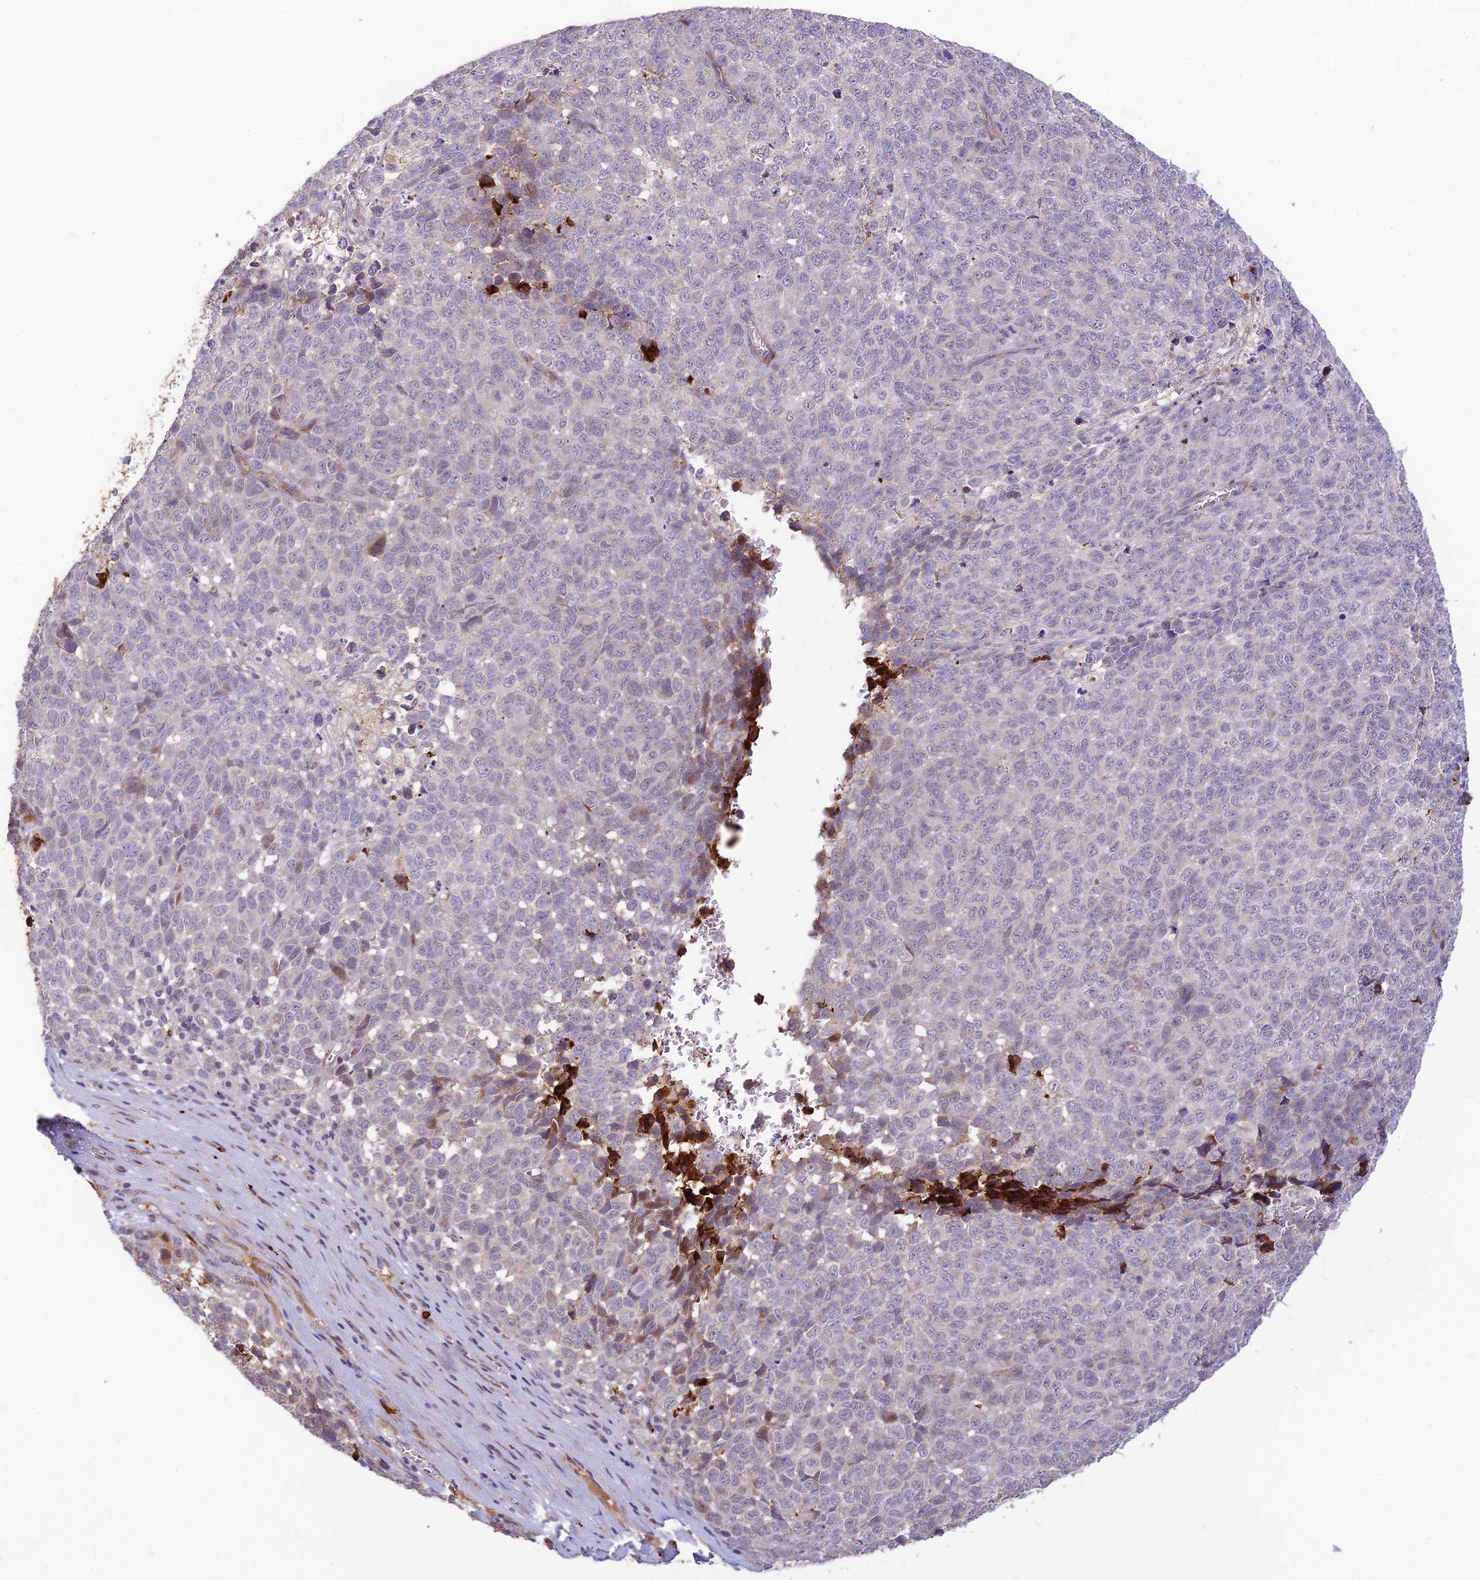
{"staining": {"intensity": "negative", "quantity": "none", "location": "none"}, "tissue": "melanoma", "cell_type": "Tumor cells", "image_type": "cancer", "snomed": [{"axis": "morphology", "description": "Malignant melanoma, NOS"}, {"axis": "topography", "description": "Nose, NOS"}], "caption": "Human malignant melanoma stained for a protein using immunohistochemistry exhibits no expression in tumor cells.", "gene": "ASPDH", "patient": {"sex": "female", "age": 48}}